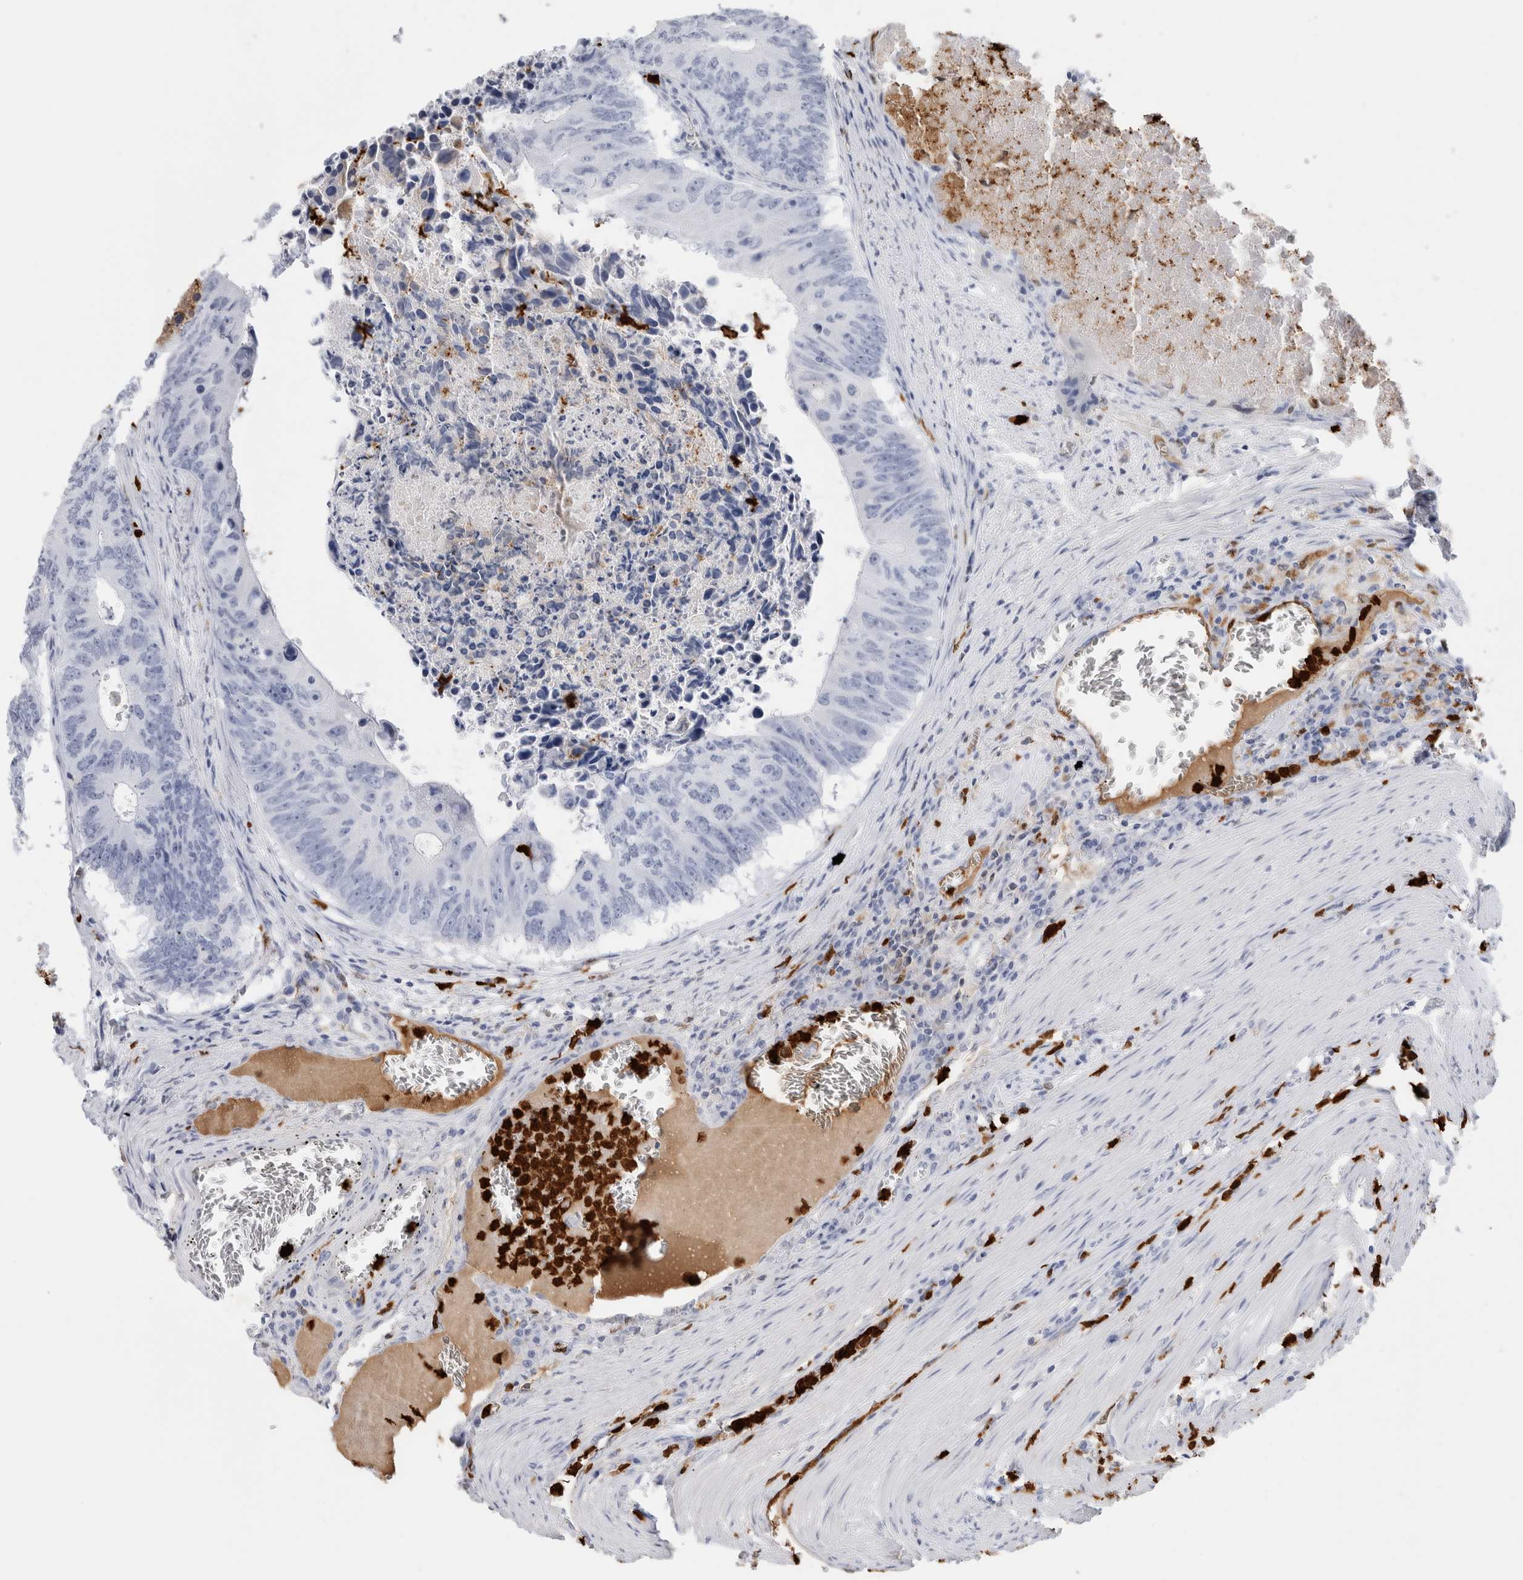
{"staining": {"intensity": "negative", "quantity": "none", "location": "none"}, "tissue": "colorectal cancer", "cell_type": "Tumor cells", "image_type": "cancer", "snomed": [{"axis": "morphology", "description": "Adenocarcinoma, NOS"}, {"axis": "topography", "description": "Colon"}], "caption": "This is an immunohistochemistry (IHC) image of colorectal adenocarcinoma. There is no staining in tumor cells.", "gene": "S100A8", "patient": {"sex": "male", "age": 87}}